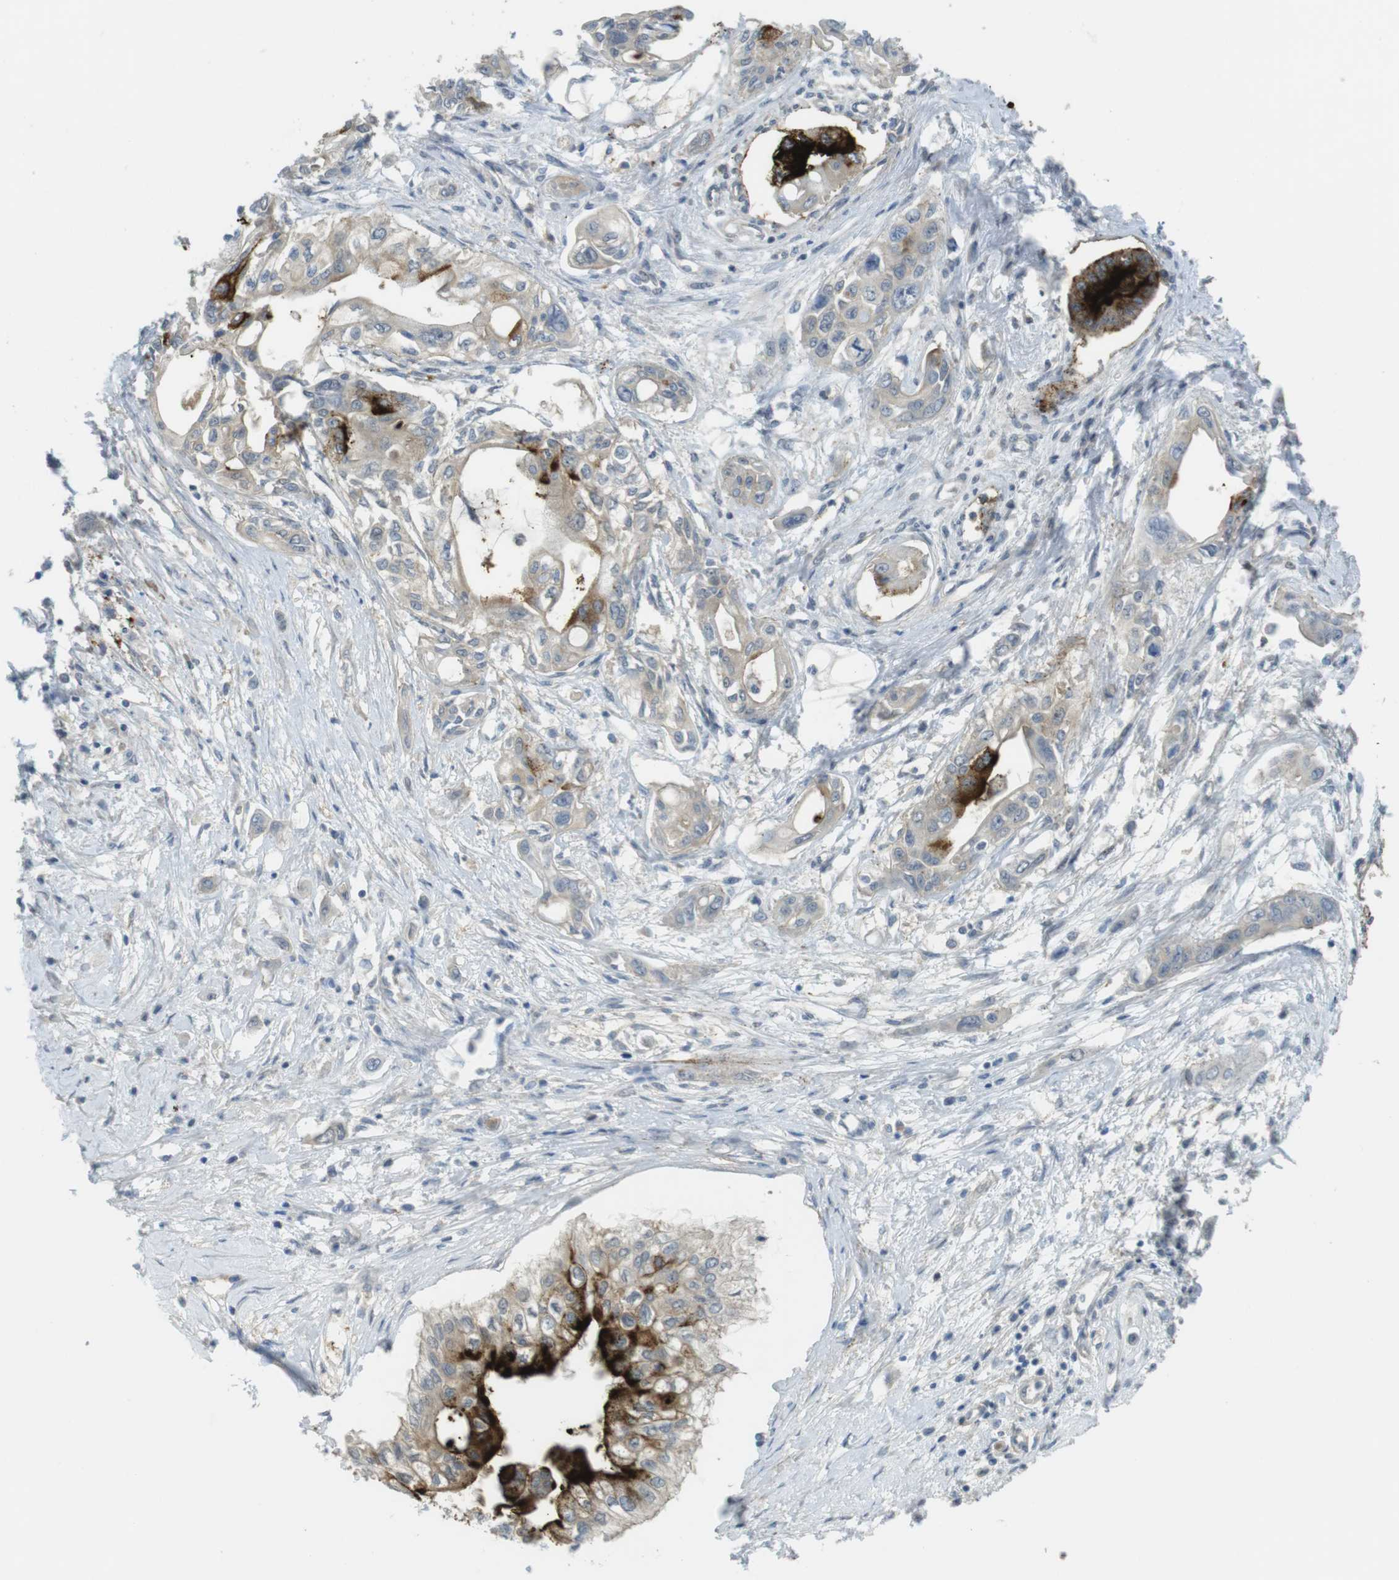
{"staining": {"intensity": "strong", "quantity": "<25%", "location": "cytoplasmic/membranous"}, "tissue": "pancreatic cancer", "cell_type": "Tumor cells", "image_type": "cancer", "snomed": [{"axis": "morphology", "description": "Adenocarcinoma, NOS"}, {"axis": "topography", "description": "Pancreas"}], "caption": "DAB immunohistochemical staining of pancreatic cancer (adenocarcinoma) reveals strong cytoplasmic/membranous protein expression in about <25% of tumor cells. (brown staining indicates protein expression, while blue staining denotes nuclei).", "gene": "ABHD15", "patient": {"sex": "female", "age": 77}}